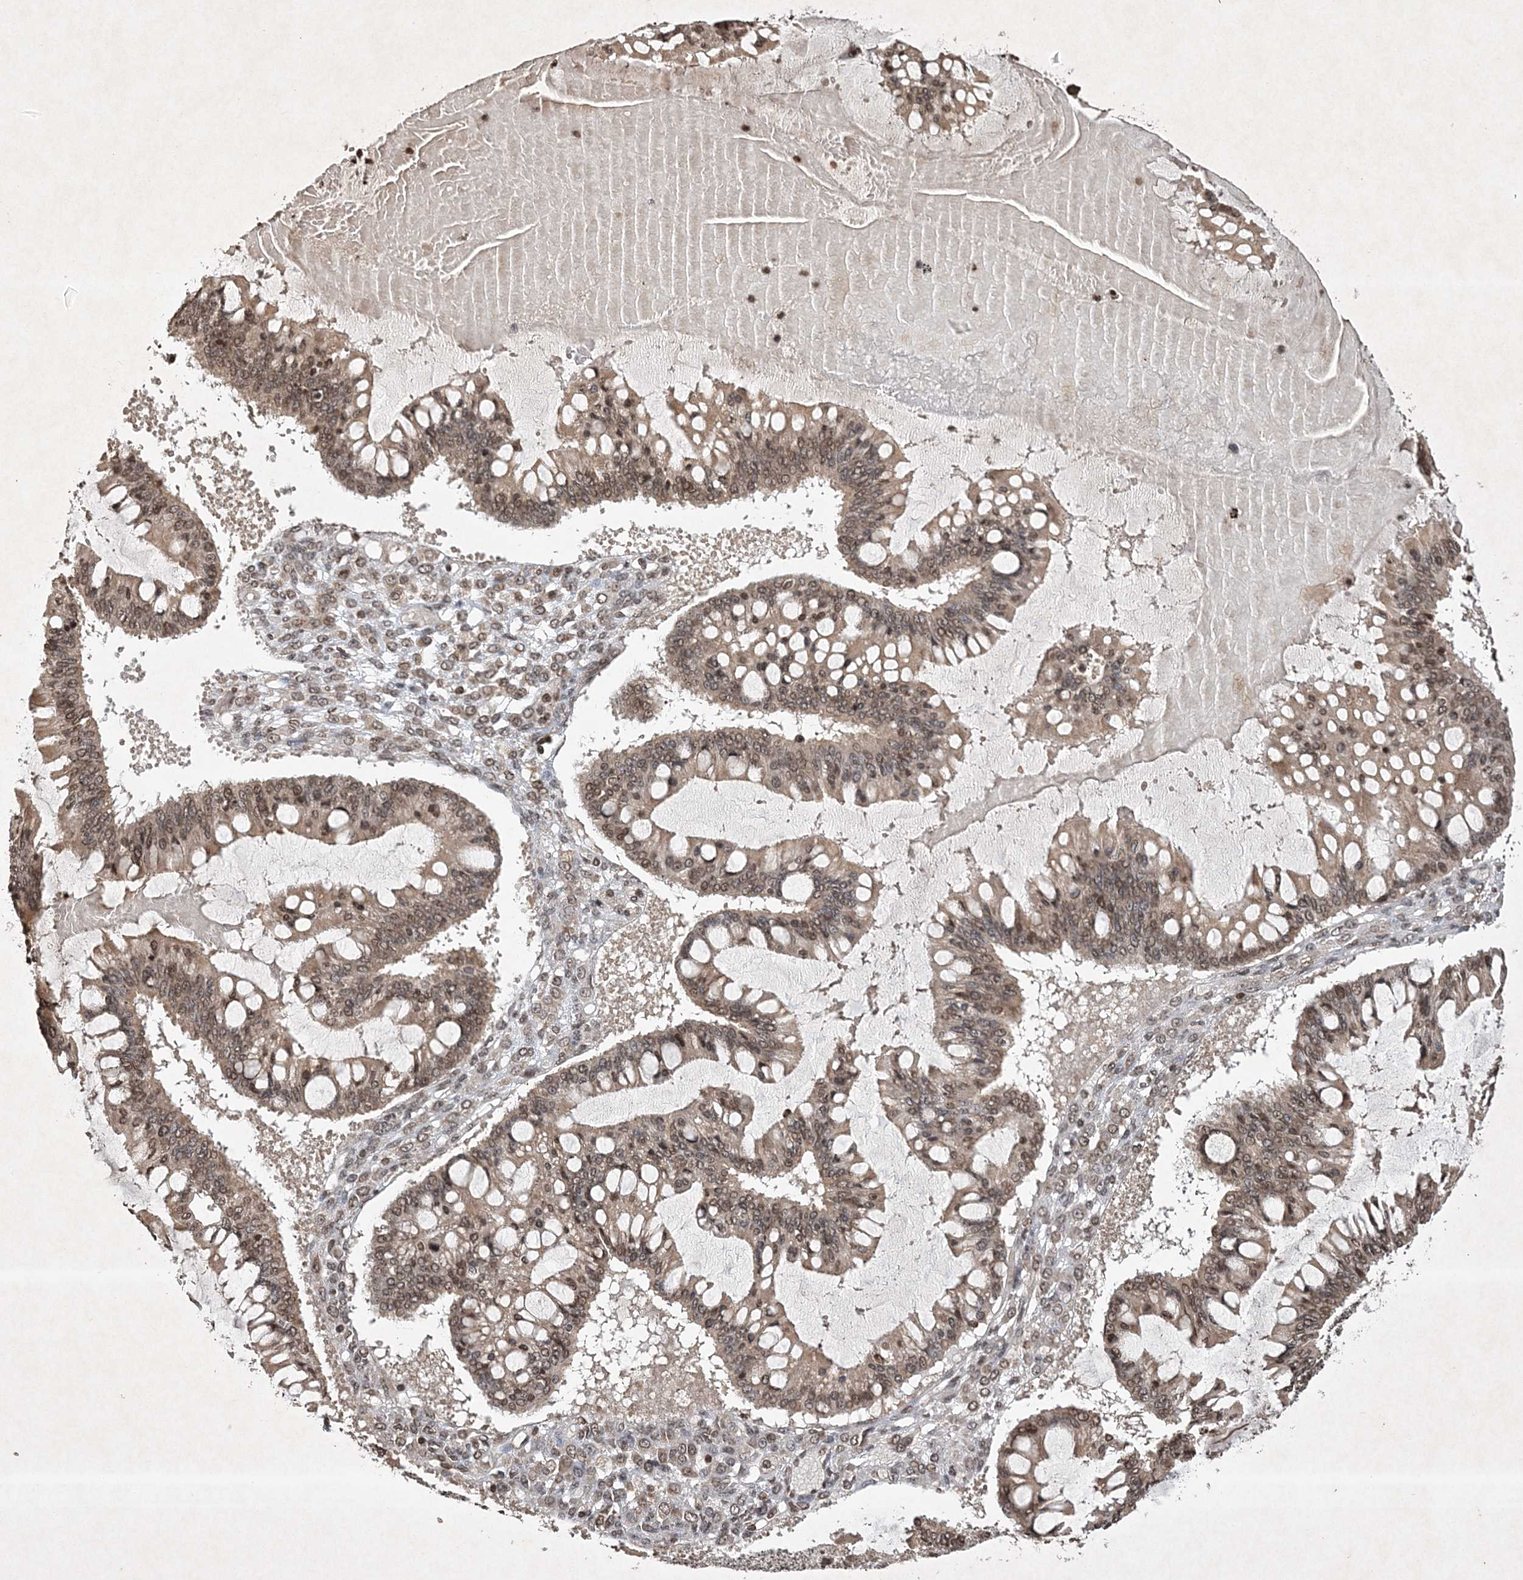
{"staining": {"intensity": "weak", "quantity": ">75%", "location": "cytoplasmic/membranous,nuclear"}, "tissue": "ovarian cancer", "cell_type": "Tumor cells", "image_type": "cancer", "snomed": [{"axis": "morphology", "description": "Cystadenocarcinoma, mucinous, NOS"}, {"axis": "topography", "description": "Ovary"}], "caption": "Protein expression analysis of mucinous cystadenocarcinoma (ovarian) exhibits weak cytoplasmic/membranous and nuclear positivity in about >75% of tumor cells.", "gene": "NEDD9", "patient": {"sex": "female", "age": 73}}